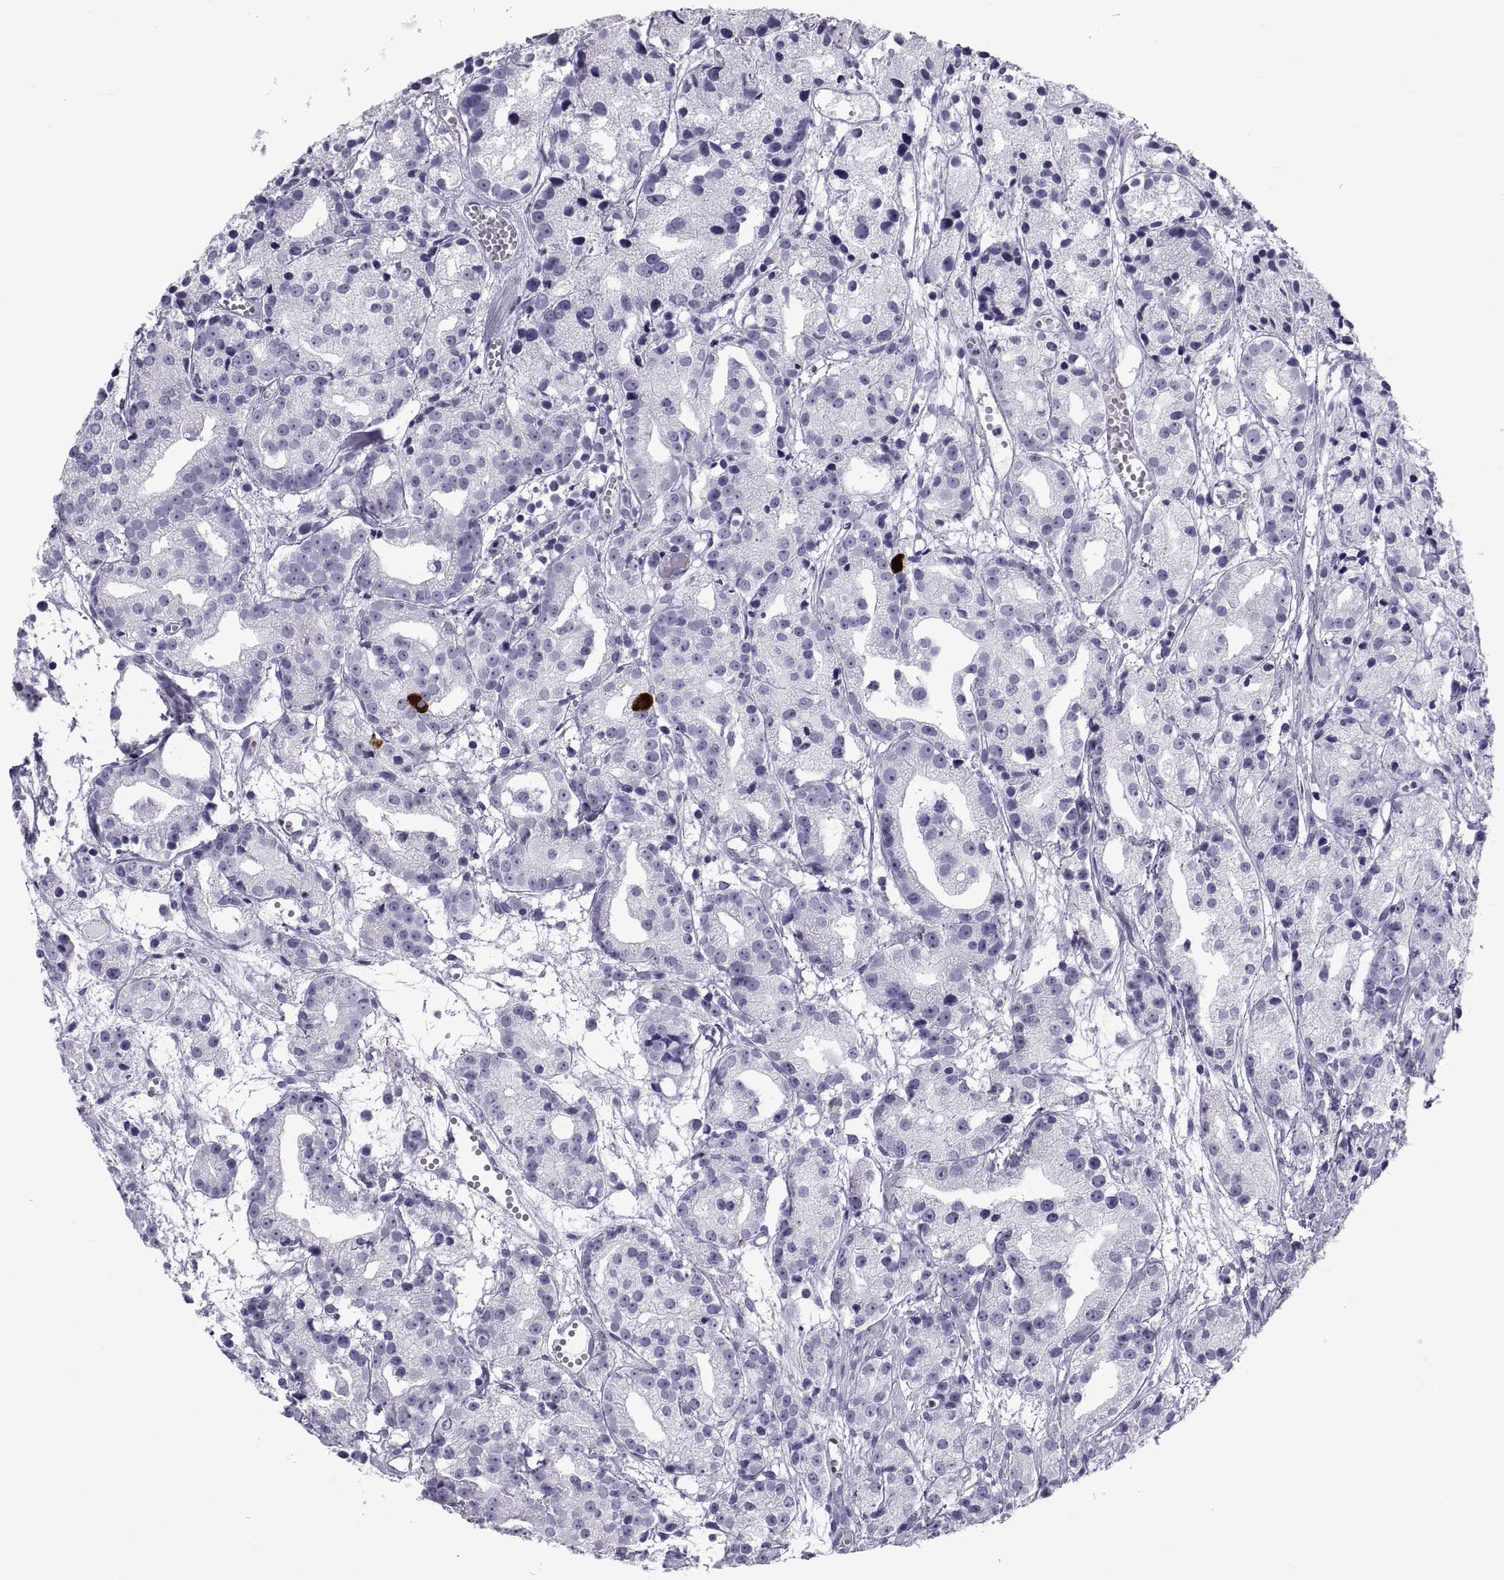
{"staining": {"intensity": "negative", "quantity": "none", "location": "none"}, "tissue": "prostate cancer", "cell_type": "Tumor cells", "image_type": "cancer", "snomed": [{"axis": "morphology", "description": "Adenocarcinoma, Medium grade"}, {"axis": "topography", "description": "Prostate"}], "caption": "IHC of prostate cancer demonstrates no positivity in tumor cells. (DAB (3,3'-diaminobenzidine) IHC, high magnification).", "gene": "DEFB129", "patient": {"sex": "male", "age": 74}}